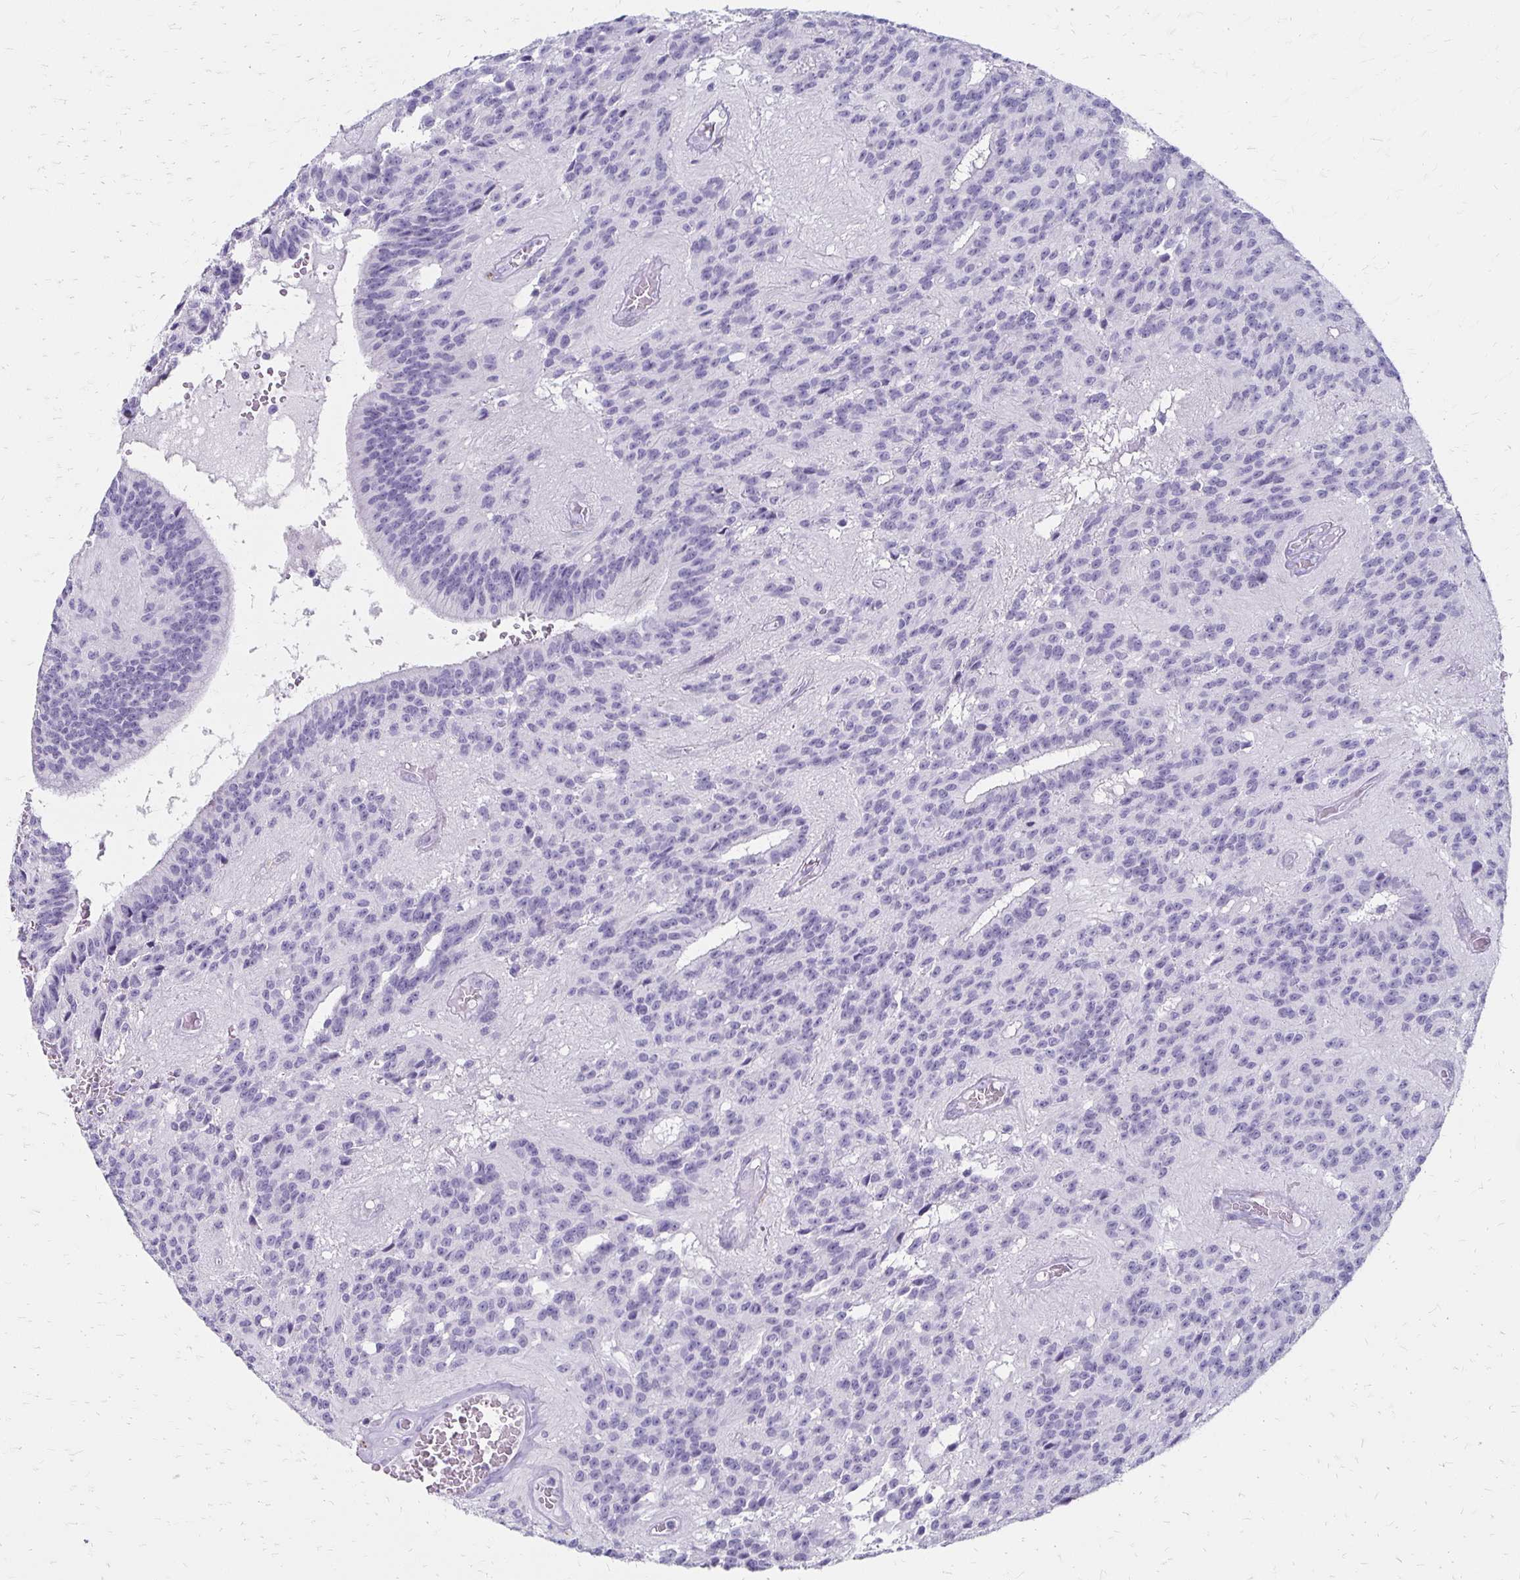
{"staining": {"intensity": "negative", "quantity": "none", "location": "none"}, "tissue": "glioma", "cell_type": "Tumor cells", "image_type": "cancer", "snomed": [{"axis": "morphology", "description": "Glioma, malignant, Low grade"}, {"axis": "topography", "description": "Brain"}], "caption": "This is an immunohistochemistry (IHC) image of human glioma. There is no expression in tumor cells.", "gene": "IVL", "patient": {"sex": "male", "age": 31}}